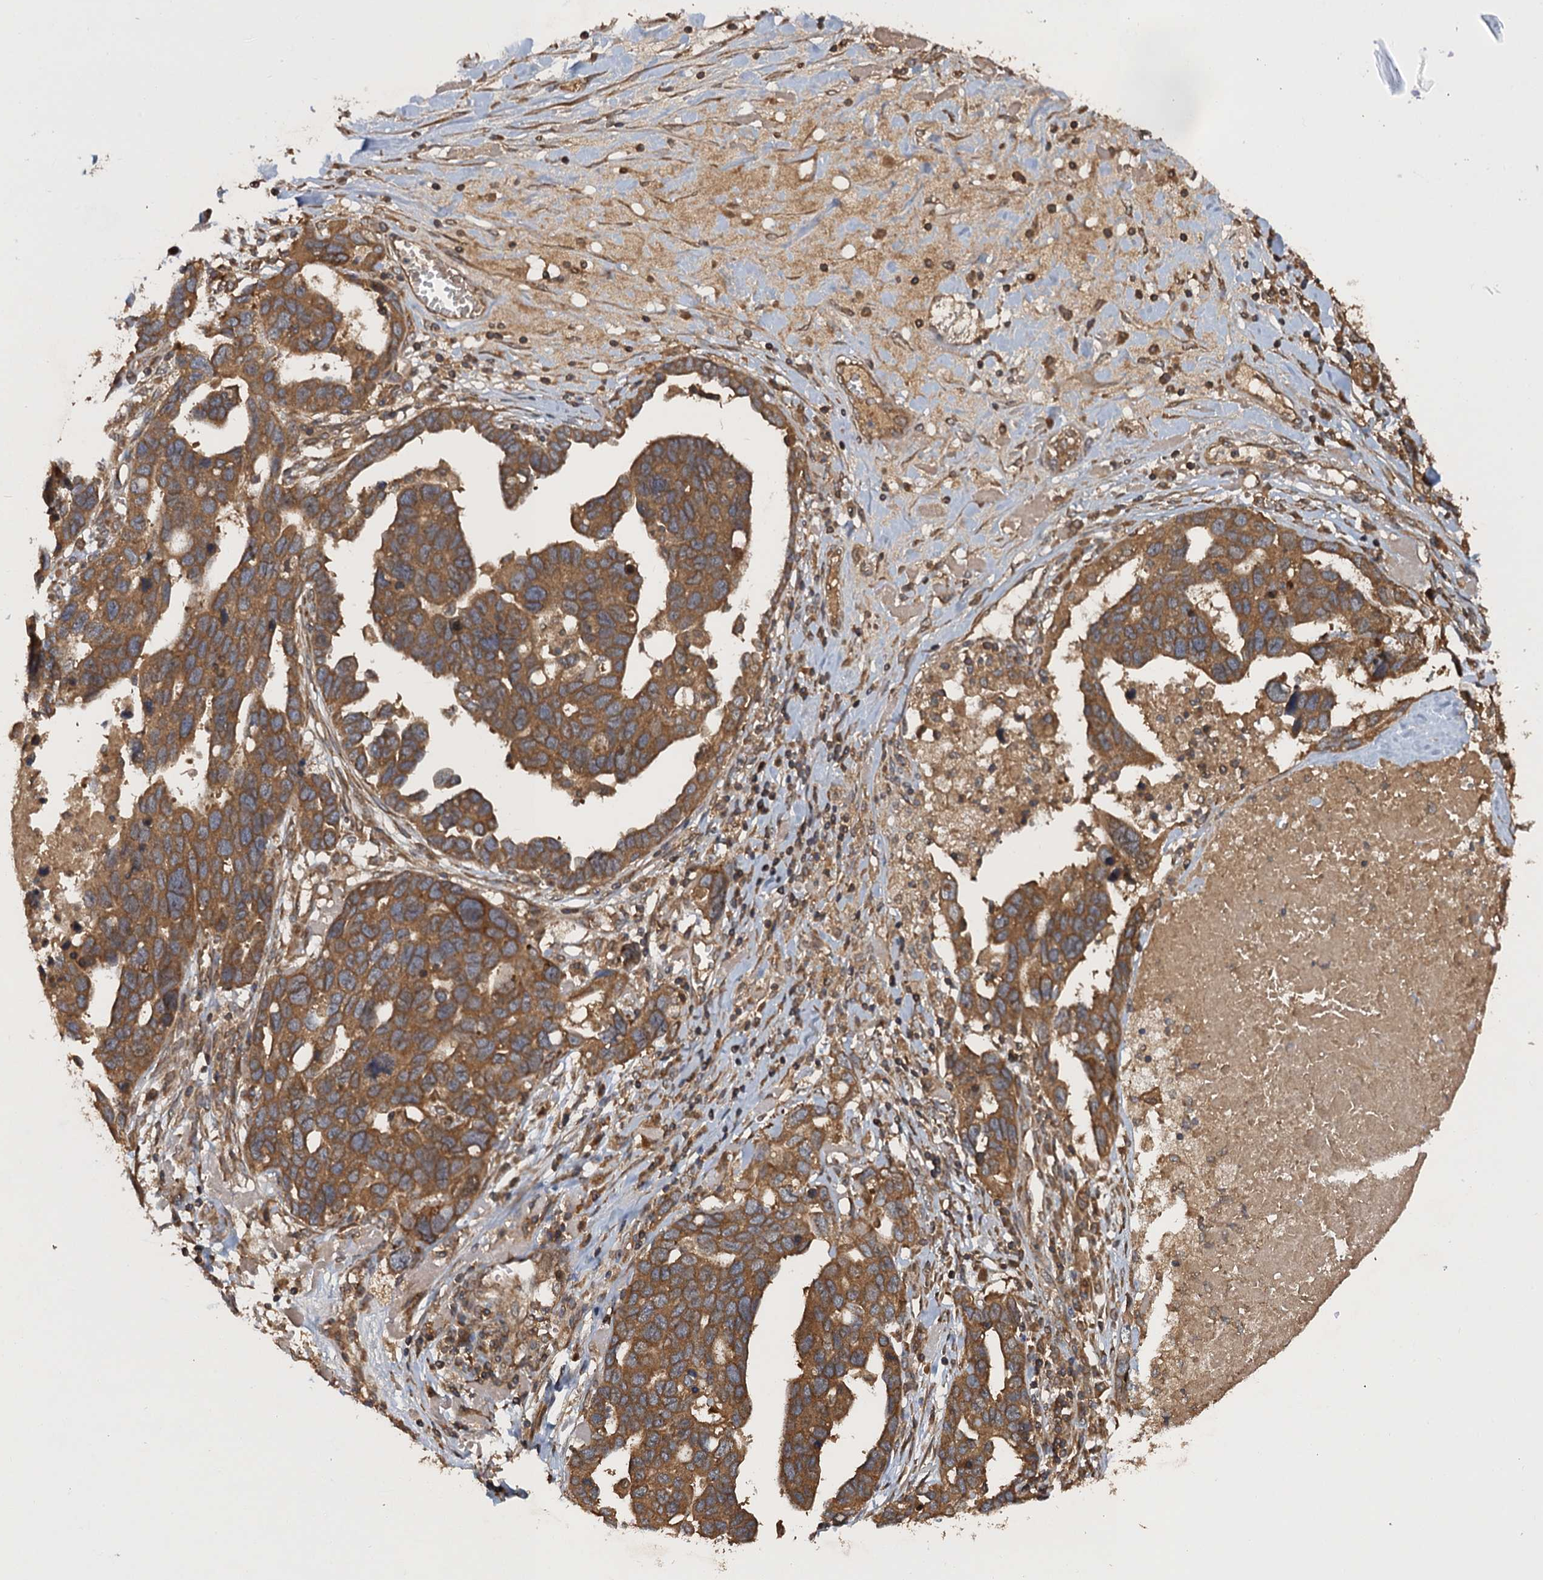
{"staining": {"intensity": "moderate", "quantity": ">75%", "location": "cytoplasmic/membranous"}, "tissue": "ovarian cancer", "cell_type": "Tumor cells", "image_type": "cancer", "snomed": [{"axis": "morphology", "description": "Cystadenocarcinoma, serous, NOS"}, {"axis": "topography", "description": "Ovary"}], "caption": "Tumor cells demonstrate medium levels of moderate cytoplasmic/membranous expression in about >75% of cells in human ovarian cancer (serous cystadenocarcinoma).", "gene": "GLE1", "patient": {"sex": "female", "age": 54}}